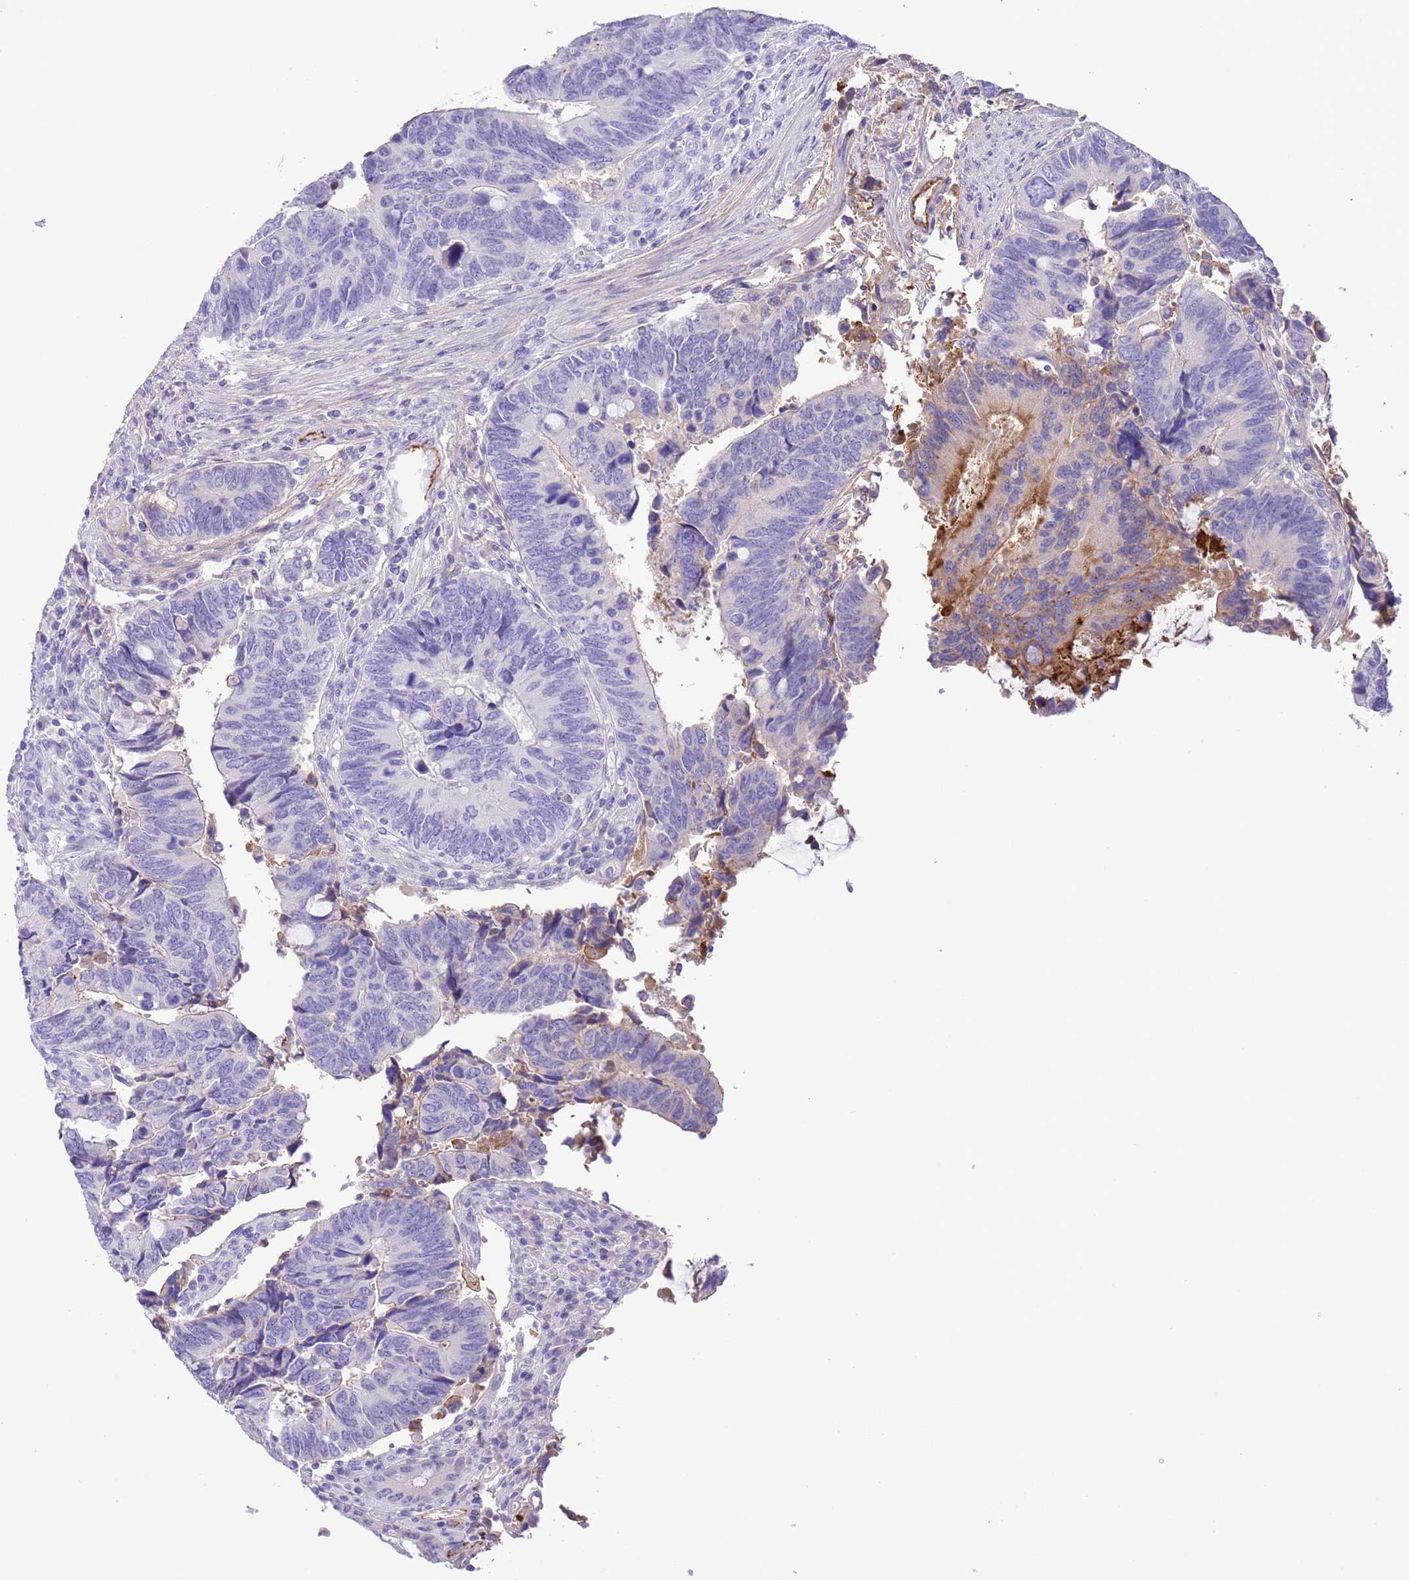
{"staining": {"intensity": "moderate", "quantity": "<25%", "location": "cytoplasmic/membranous"}, "tissue": "colorectal cancer", "cell_type": "Tumor cells", "image_type": "cancer", "snomed": [{"axis": "morphology", "description": "Adenocarcinoma, NOS"}, {"axis": "topography", "description": "Colon"}], "caption": "Adenocarcinoma (colorectal) stained with a brown dye reveals moderate cytoplasmic/membranous positive staining in about <25% of tumor cells.", "gene": "IGF1", "patient": {"sex": "male", "age": 87}}